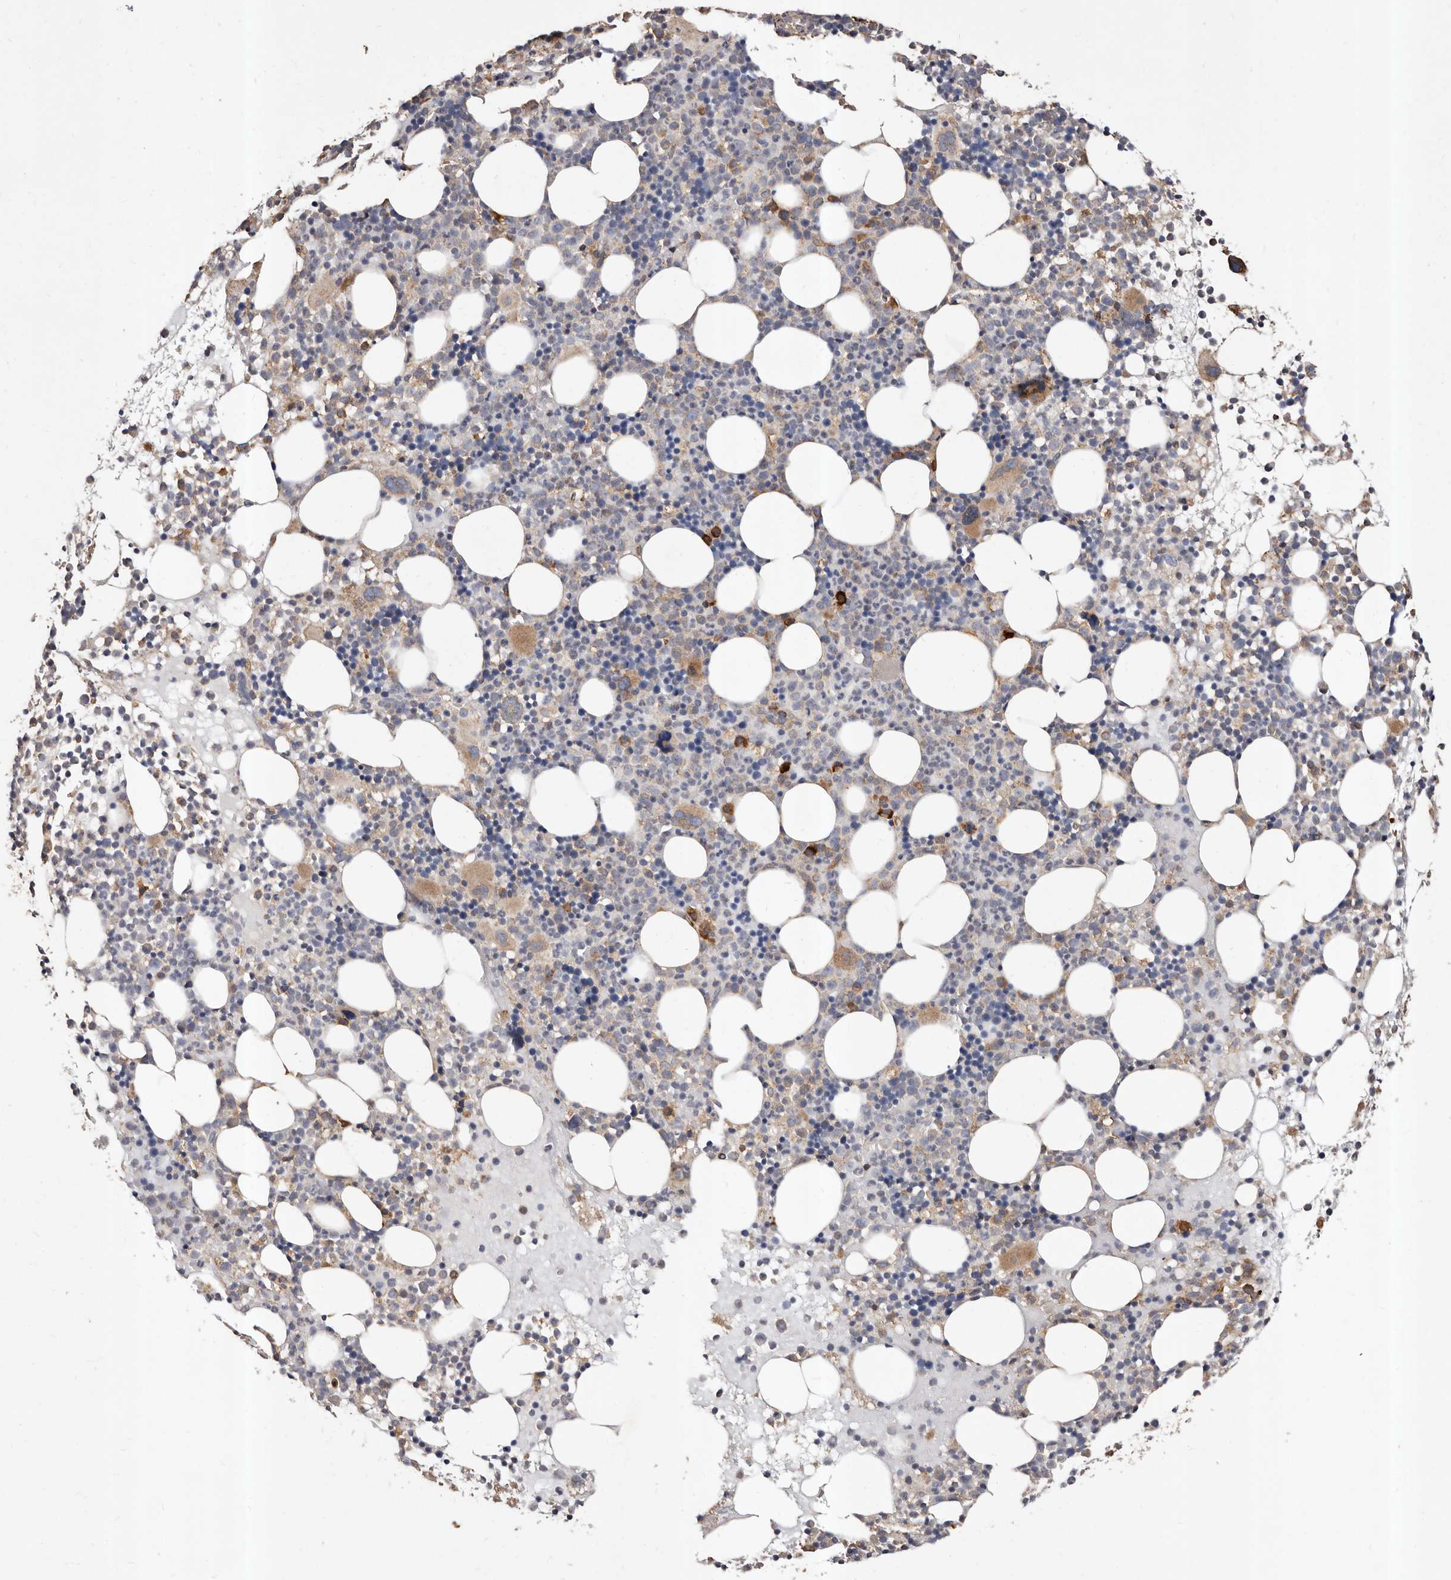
{"staining": {"intensity": "strong", "quantity": "<25%", "location": "cytoplasmic/membranous"}, "tissue": "bone marrow", "cell_type": "Hematopoietic cells", "image_type": "normal", "snomed": [{"axis": "morphology", "description": "Normal tissue, NOS"}, {"axis": "topography", "description": "Bone marrow"}], "caption": "This is a histology image of immunohistochemistry (IHC) staining of unremarkable bone marrow, which shows strong expression in the cytoplasmic/membranous of hematopoietic cells.", "gene": "STEAP2", "patient": {"sex": "female", "age": 57}}